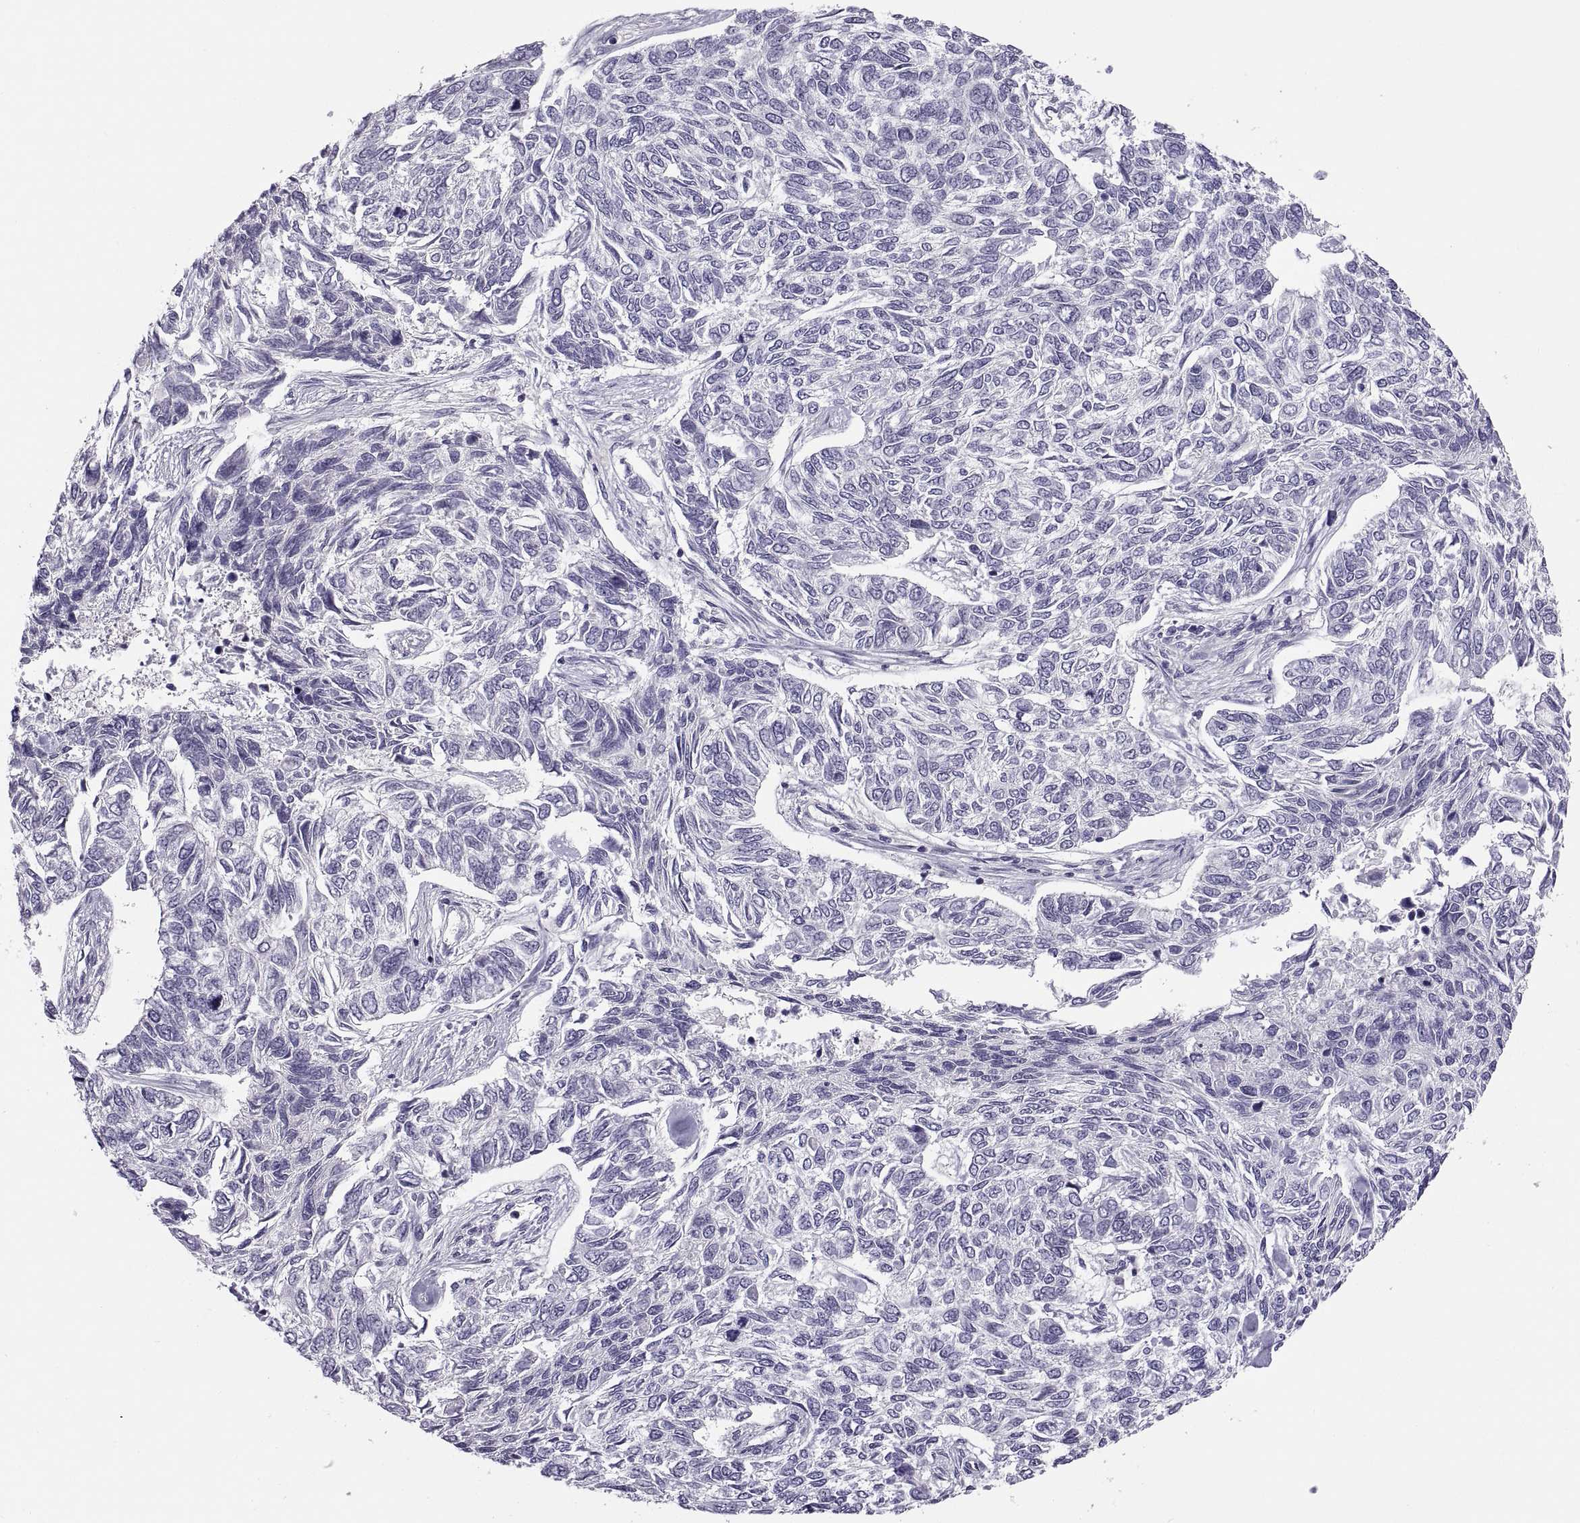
{"staining": {"intensity": "negative", "quantity": "none", "location": "none"}, "tissue": "skin cancer", "cell_type": "Tumor cells", "image_type": "cancer", "snomed": [{"axis": "morphology", "description": "Basal cell carcinoma"}, {"axis": "topography", "description": "Skin"}], "caption": "IHC histopathology image of neoplastic tissue: human basal cell carcinoma (skin) stained with DAB exhibits no significant protein positivity in tumor cells.", "gene": "TTC21A", "patient": {"sex": "female", "age": 65}}